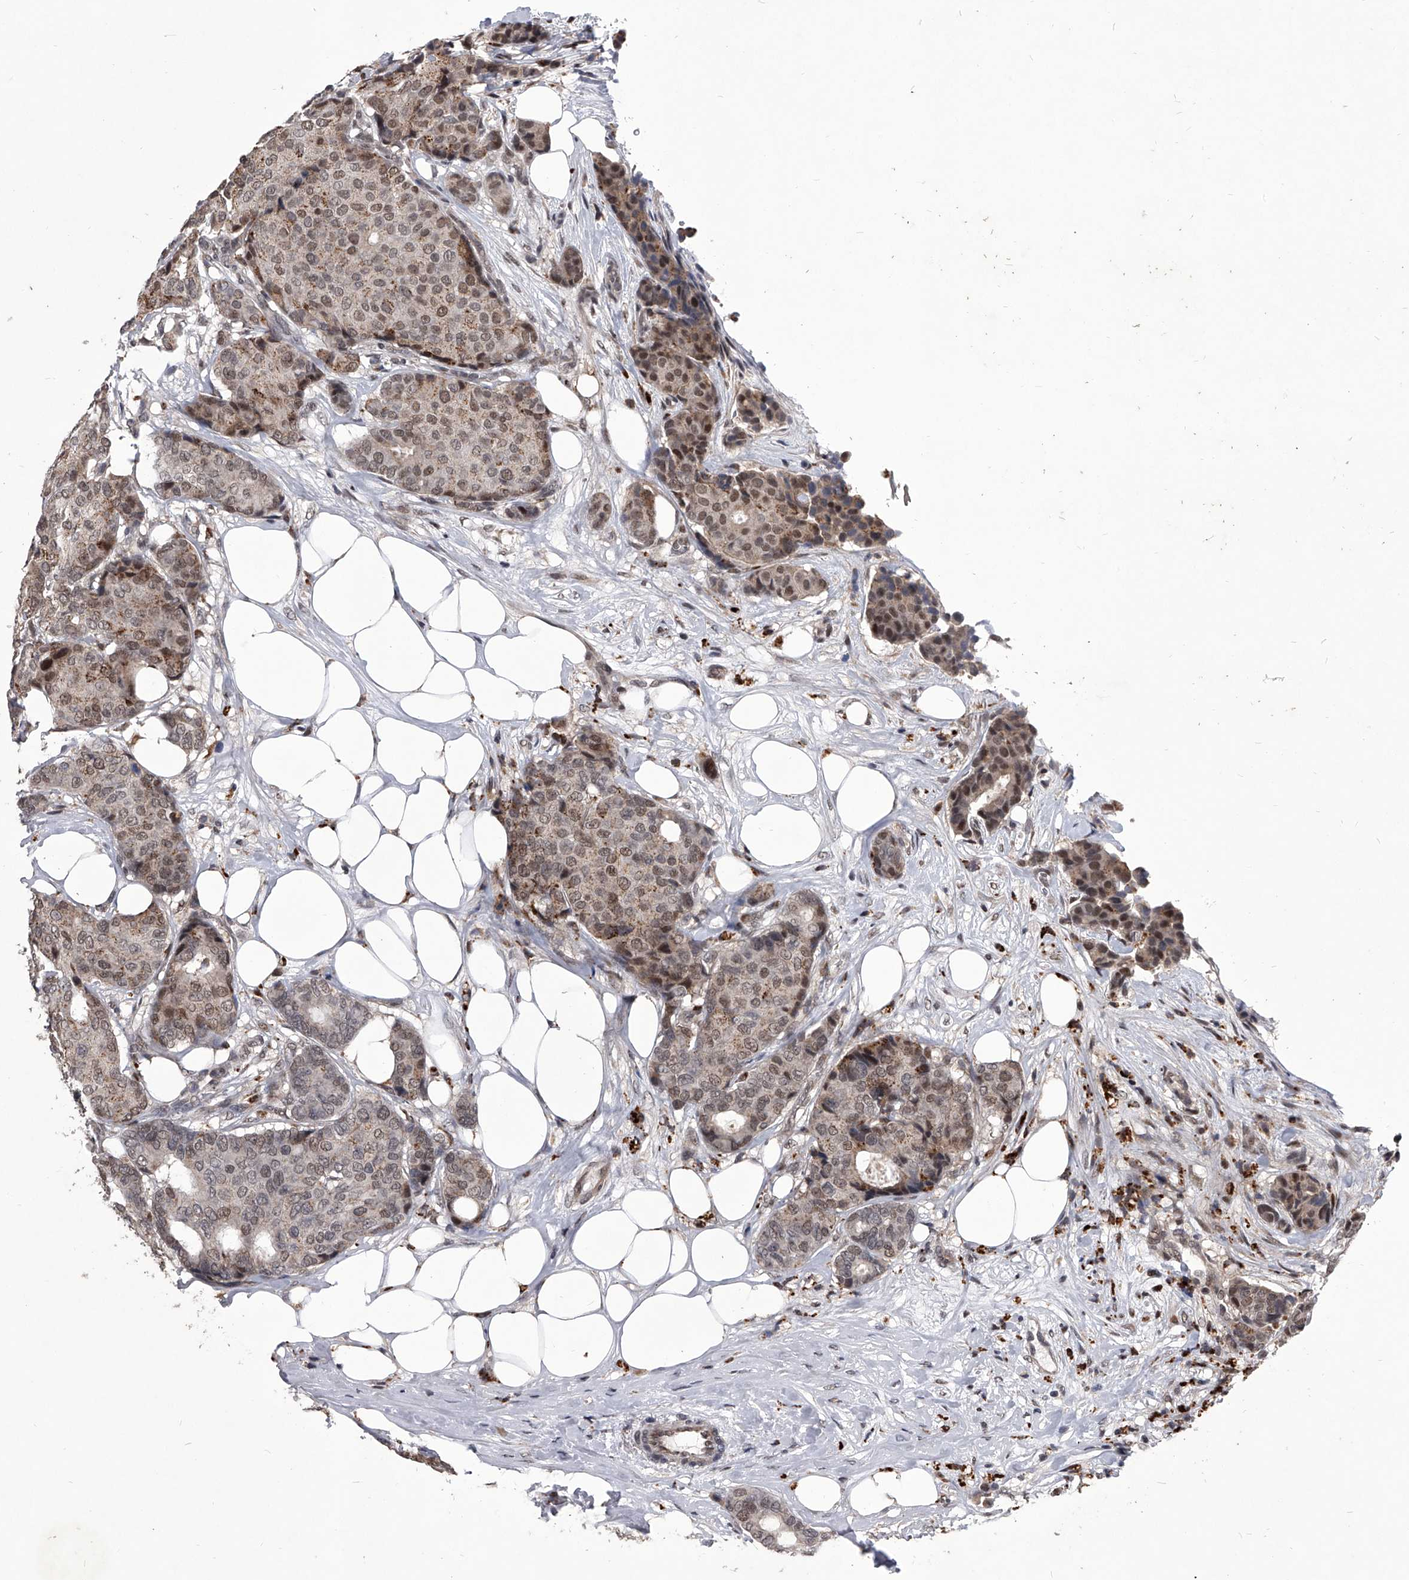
{"staining": {"intensity": "weak", "quantity": ">75%", "location": "cytoplasmic/membranous,nuclear"}, "tissue": "breast cancer", "cell_type": "Tumor cells", "image_type": "cancer", "snomed": [{"axis": "morphology", "description": "Duct carcinoma"}, {"axis": "topography", "description": "Breast"}], "caption": "Infiltrating ductal carcinoma (breast) stained with a brown dye displays weak cytoplasmic/membranous and nuclear positive expression in about >75% of tumor cells.", "gene": "CMTR1", "patient": {"sex": "female", "age": 75}}